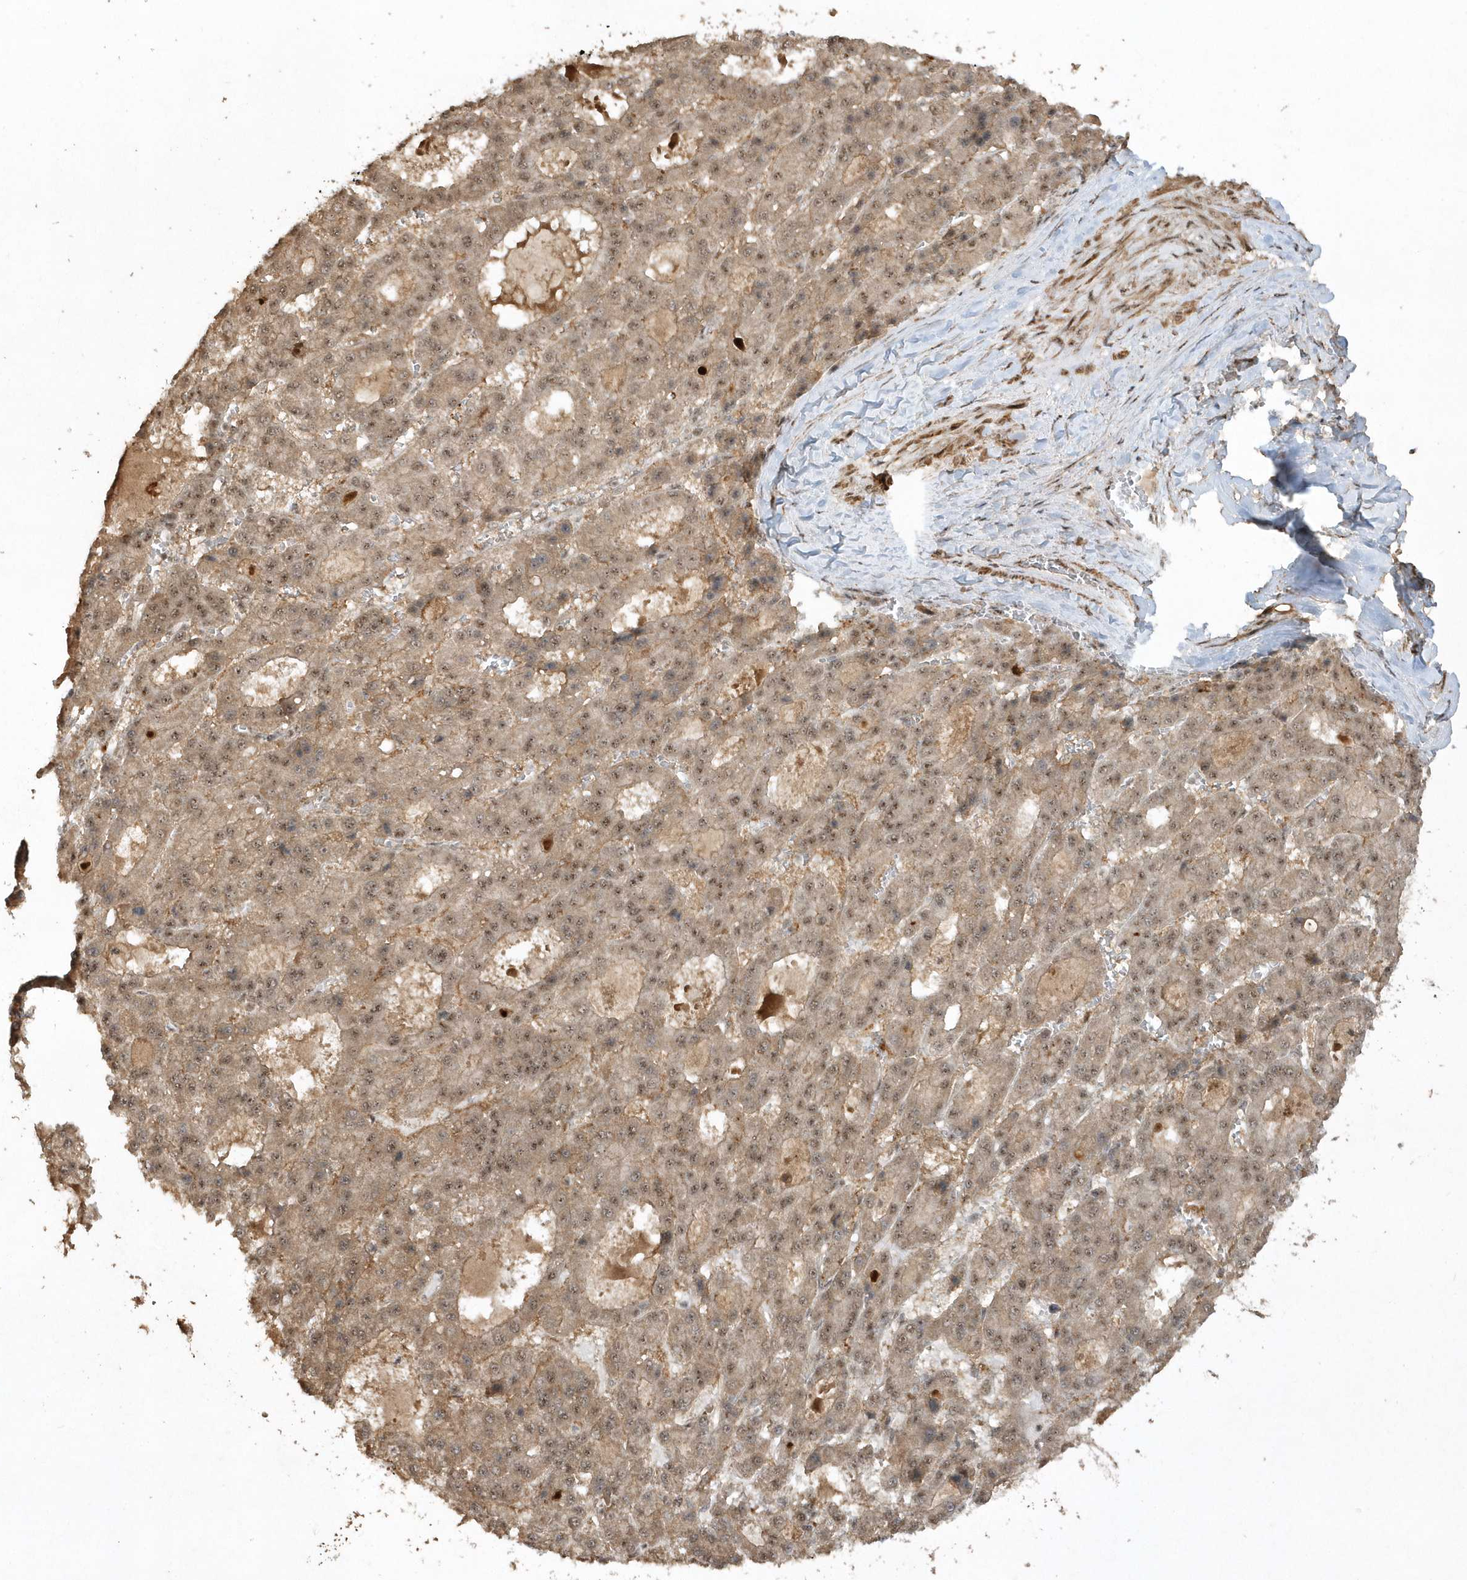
{"staining": {"intensity": "moderate", "quantity": ">75%", "location": "cytoplasmic/membranous,nuclear"}, "tissue": "liver cancer", "cell_type": "Tumor cells", "image_type": "cancer", "snomed": [{"axis": "morphology", "description": "Carcinoma, Hepatocellular, NOS"}, {"axis": "topography", "description": "Liver"}], "caption": "Liver cancer (hepatocellular carcinoma) tissue demonstrates moderate cytoplasmic/membranous and nuclear staining in approximately >75% of tumor cells, visualized by immunohistochemistry.", "gene": "POLR3B", "patient": {"sex": "male", "age": 70}}